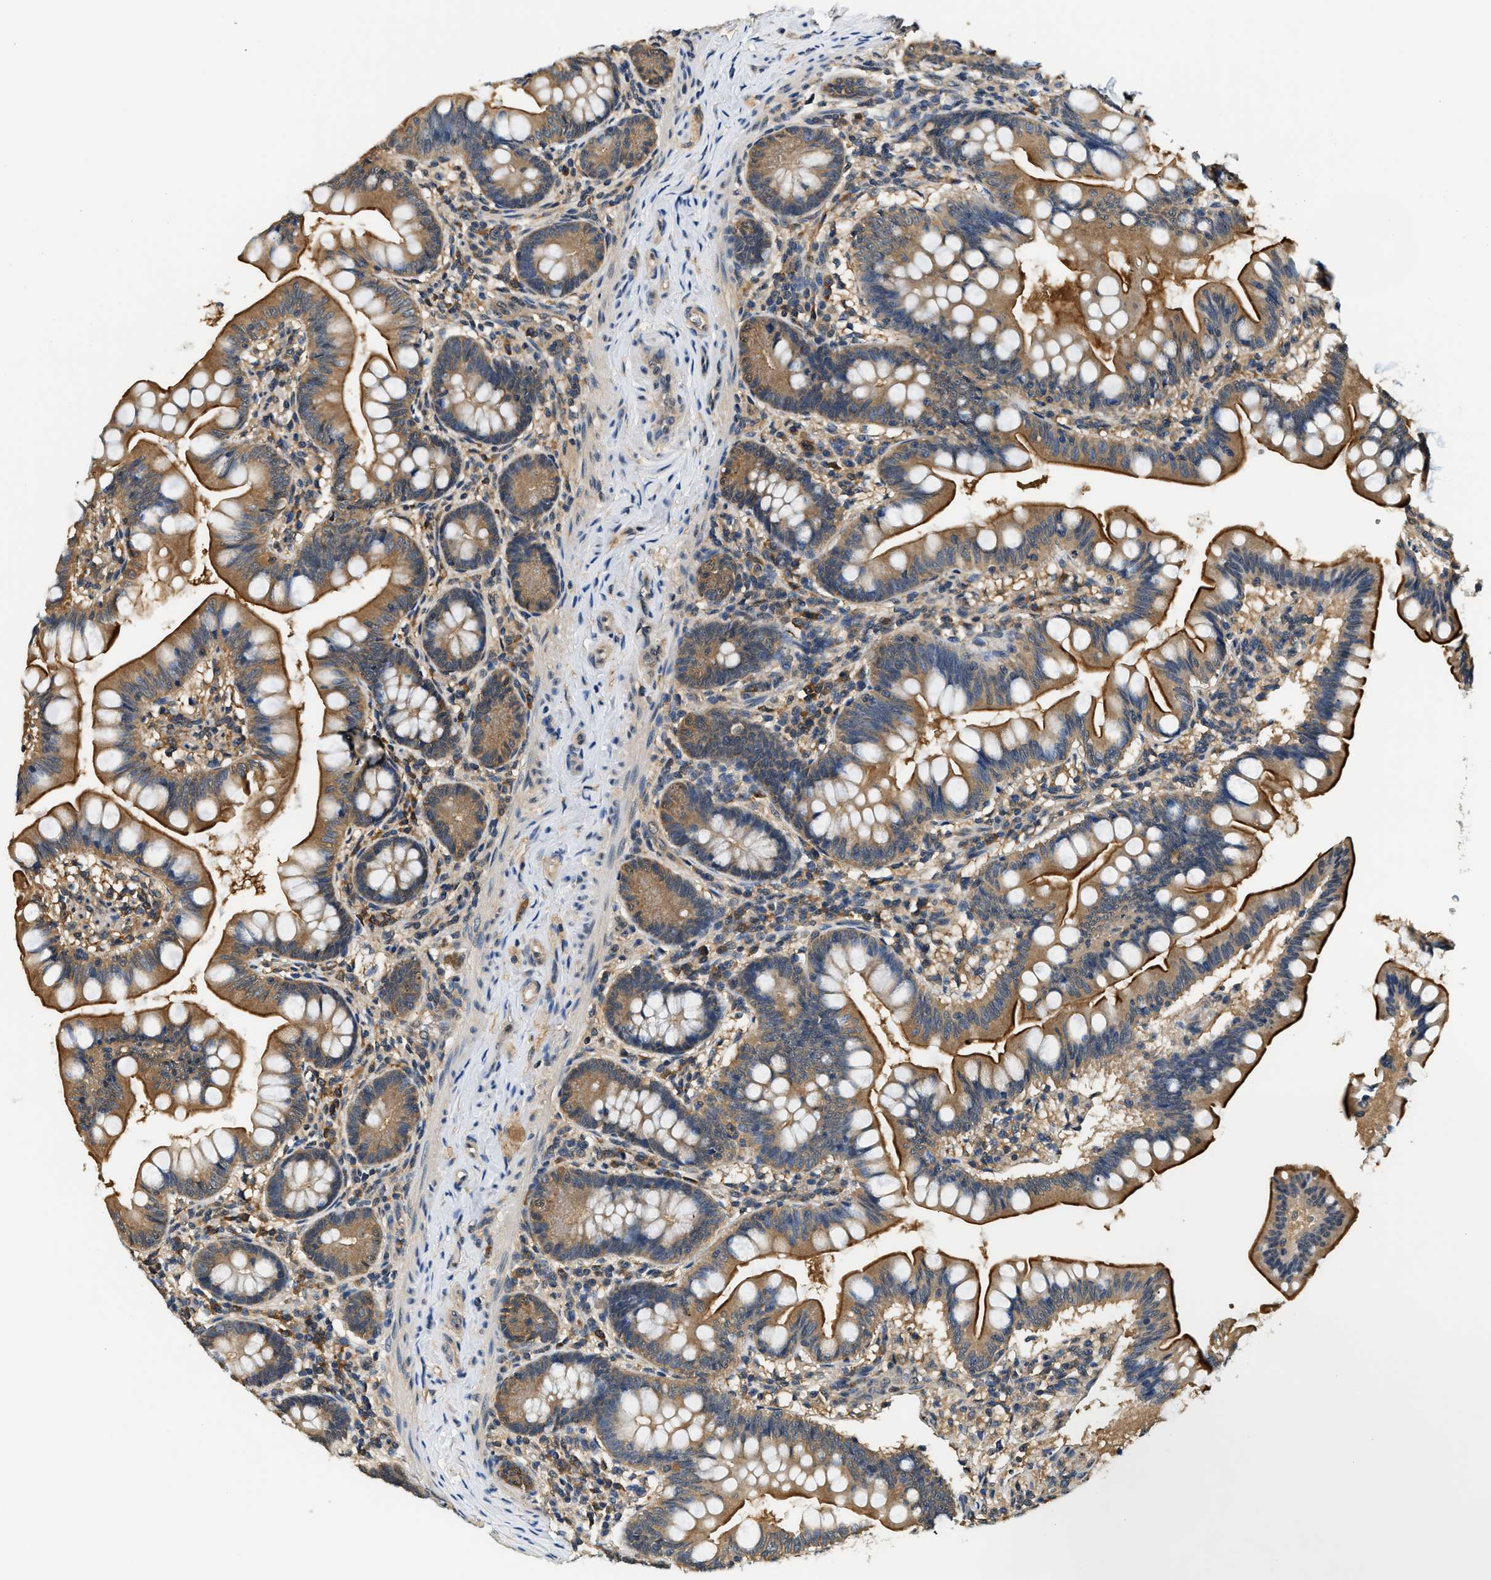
{"staining": {"intensity": "moderate", "quantity": ">75%", "location": "cytoplasmic/membranous"}, "tissue": "small intestine", "cell_type": "Glandular cells", "image_type": "normal", "snomed": [{"axis": "morphology", "description": "Normal tissue, NOS"}, {"axis": "topography", "description": "Small intestine"}], "caption": "The micrograph demonstrates staining of unremarkable small intestine, revealing moderate cytoplasmic/membranous protein positivity (brown color) within glandular cells.", "gene": "BCL7C", "patient": {"sex": "male", "age": 7}}